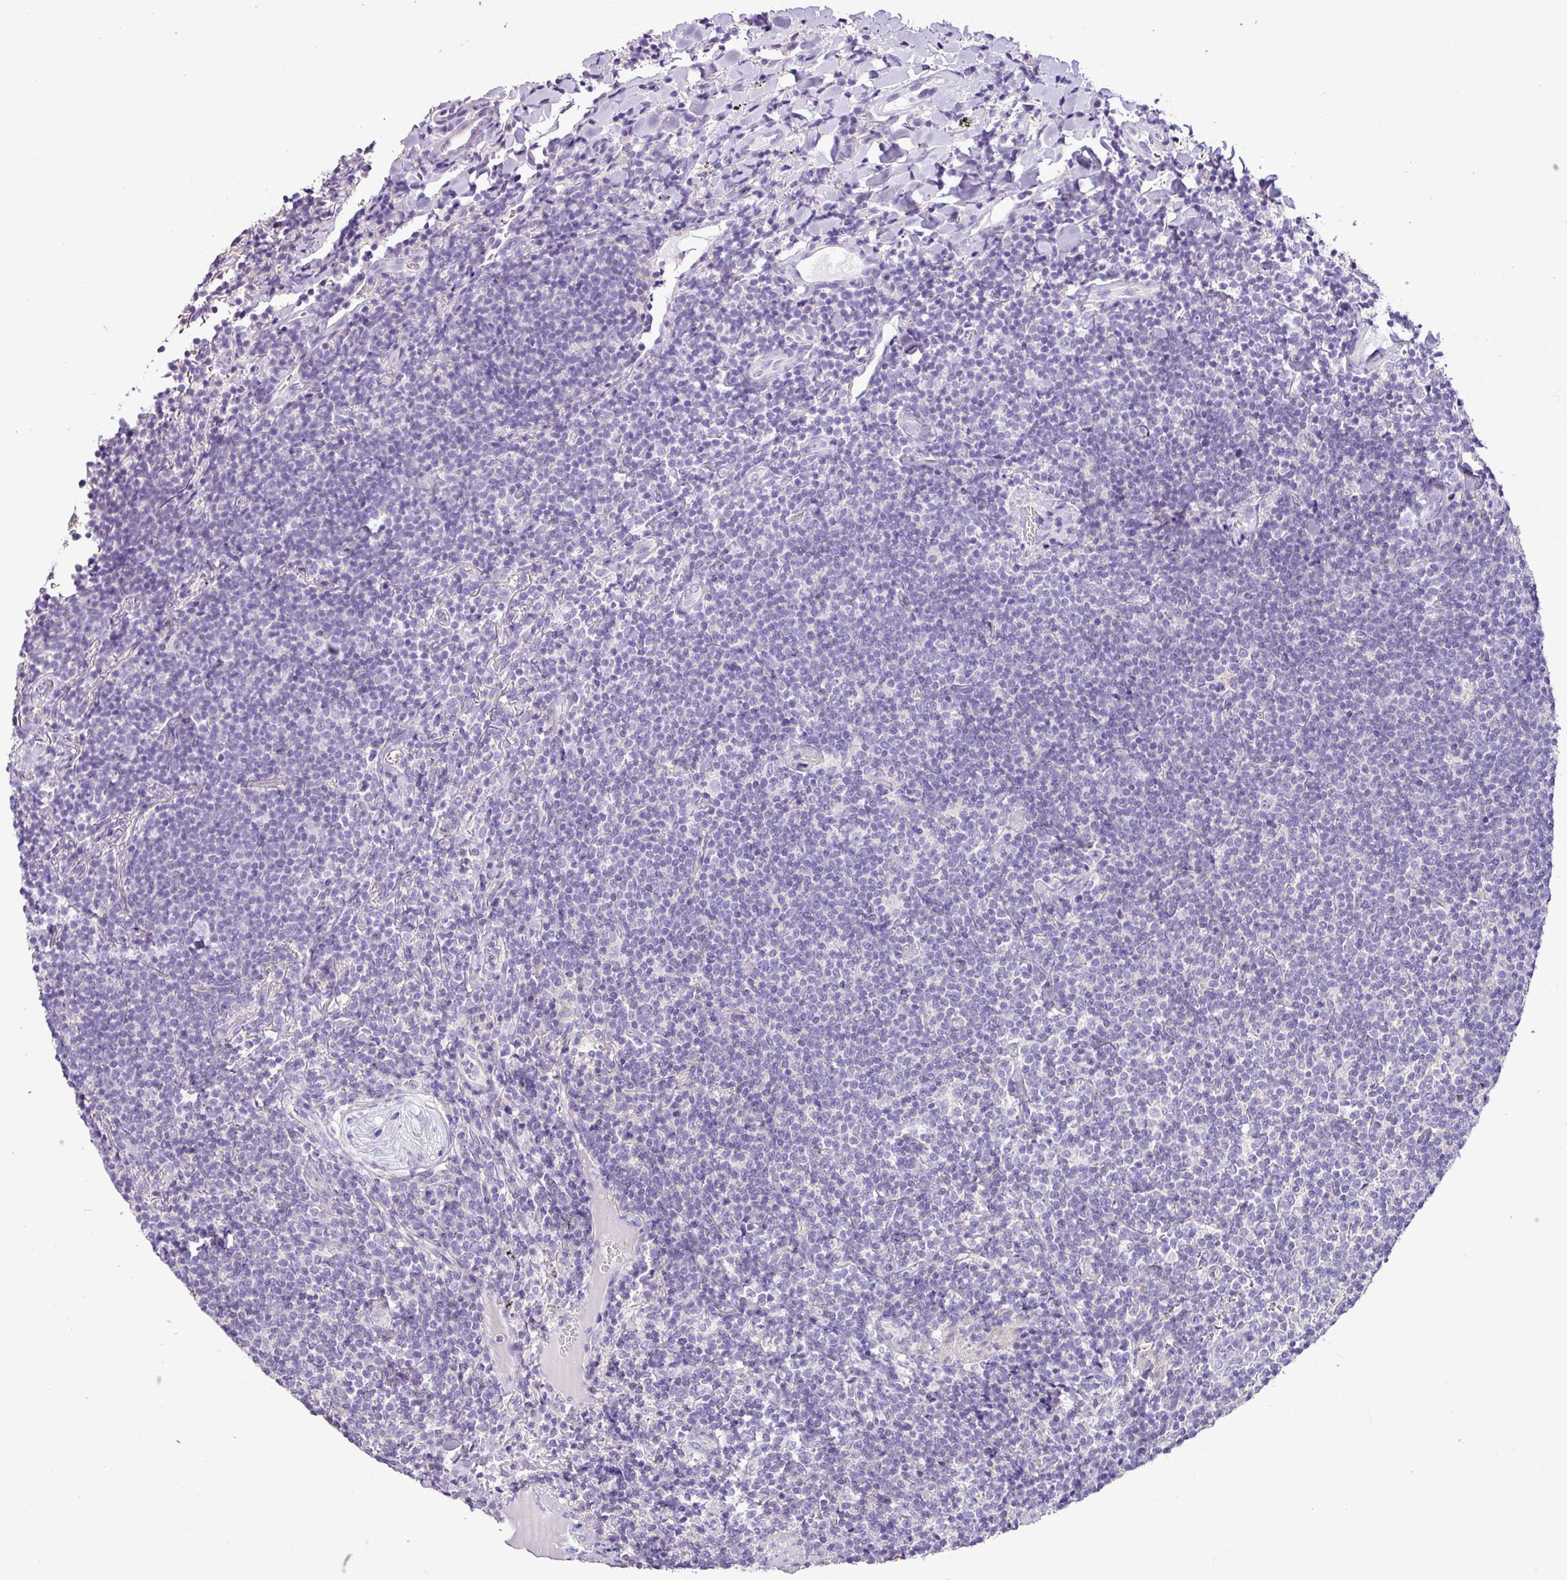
{"staining": {"intensity": "negative", "quantity": "none", "location": "none"}, "tissue": "lymphoma", "cell_type": "Tumor cells", "image_type": "cancer", "snomed": [{"axis": "morphology", "description": "Malignant lymphoma, non-Hodgkin's type, Low grade"}, {"axis": "topography", "description": "Lung"}], "caption": "Immunohistochemical staining of low-grade malignant lymphoma, non-Hodgkin's type shows no significant staining in tumor cells.", "gene": "ZNF334", "patient": {"sex": "female", "age": 71}}